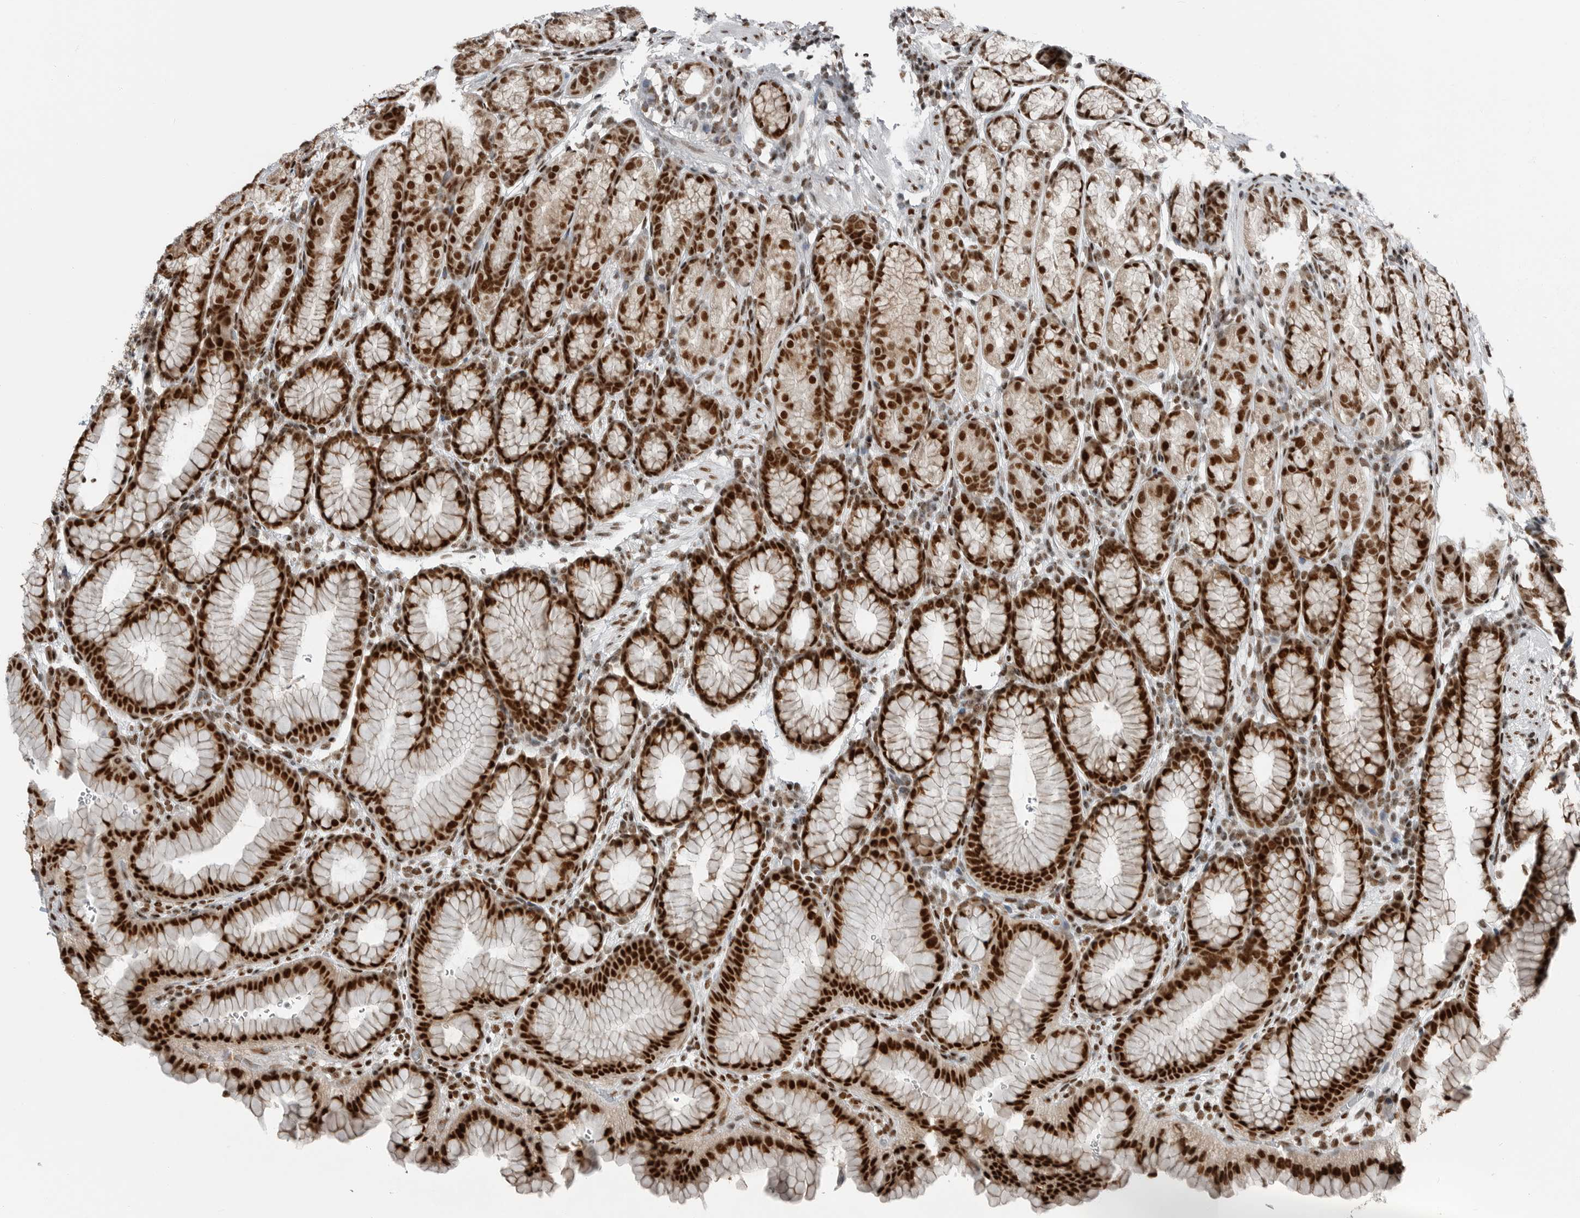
{"staining": {"intensity": "strong", "quantity": ">75%", "location": "nuclear"}, "tissue": "stomach", "cell_type": "Glandular cells", "image_type": "normal", "snomed": [{"axis": "morphology", "description": "Normal tissue, NOS"}, {"axis": "topography", "description": "Stomach"}], "caption": "Protein staining shows strong nuclear expression in about >75% of glandular cells in unremarkable stomach.", "gene": "BLZF1", "patient": {"sex": "male", "age": 42}}